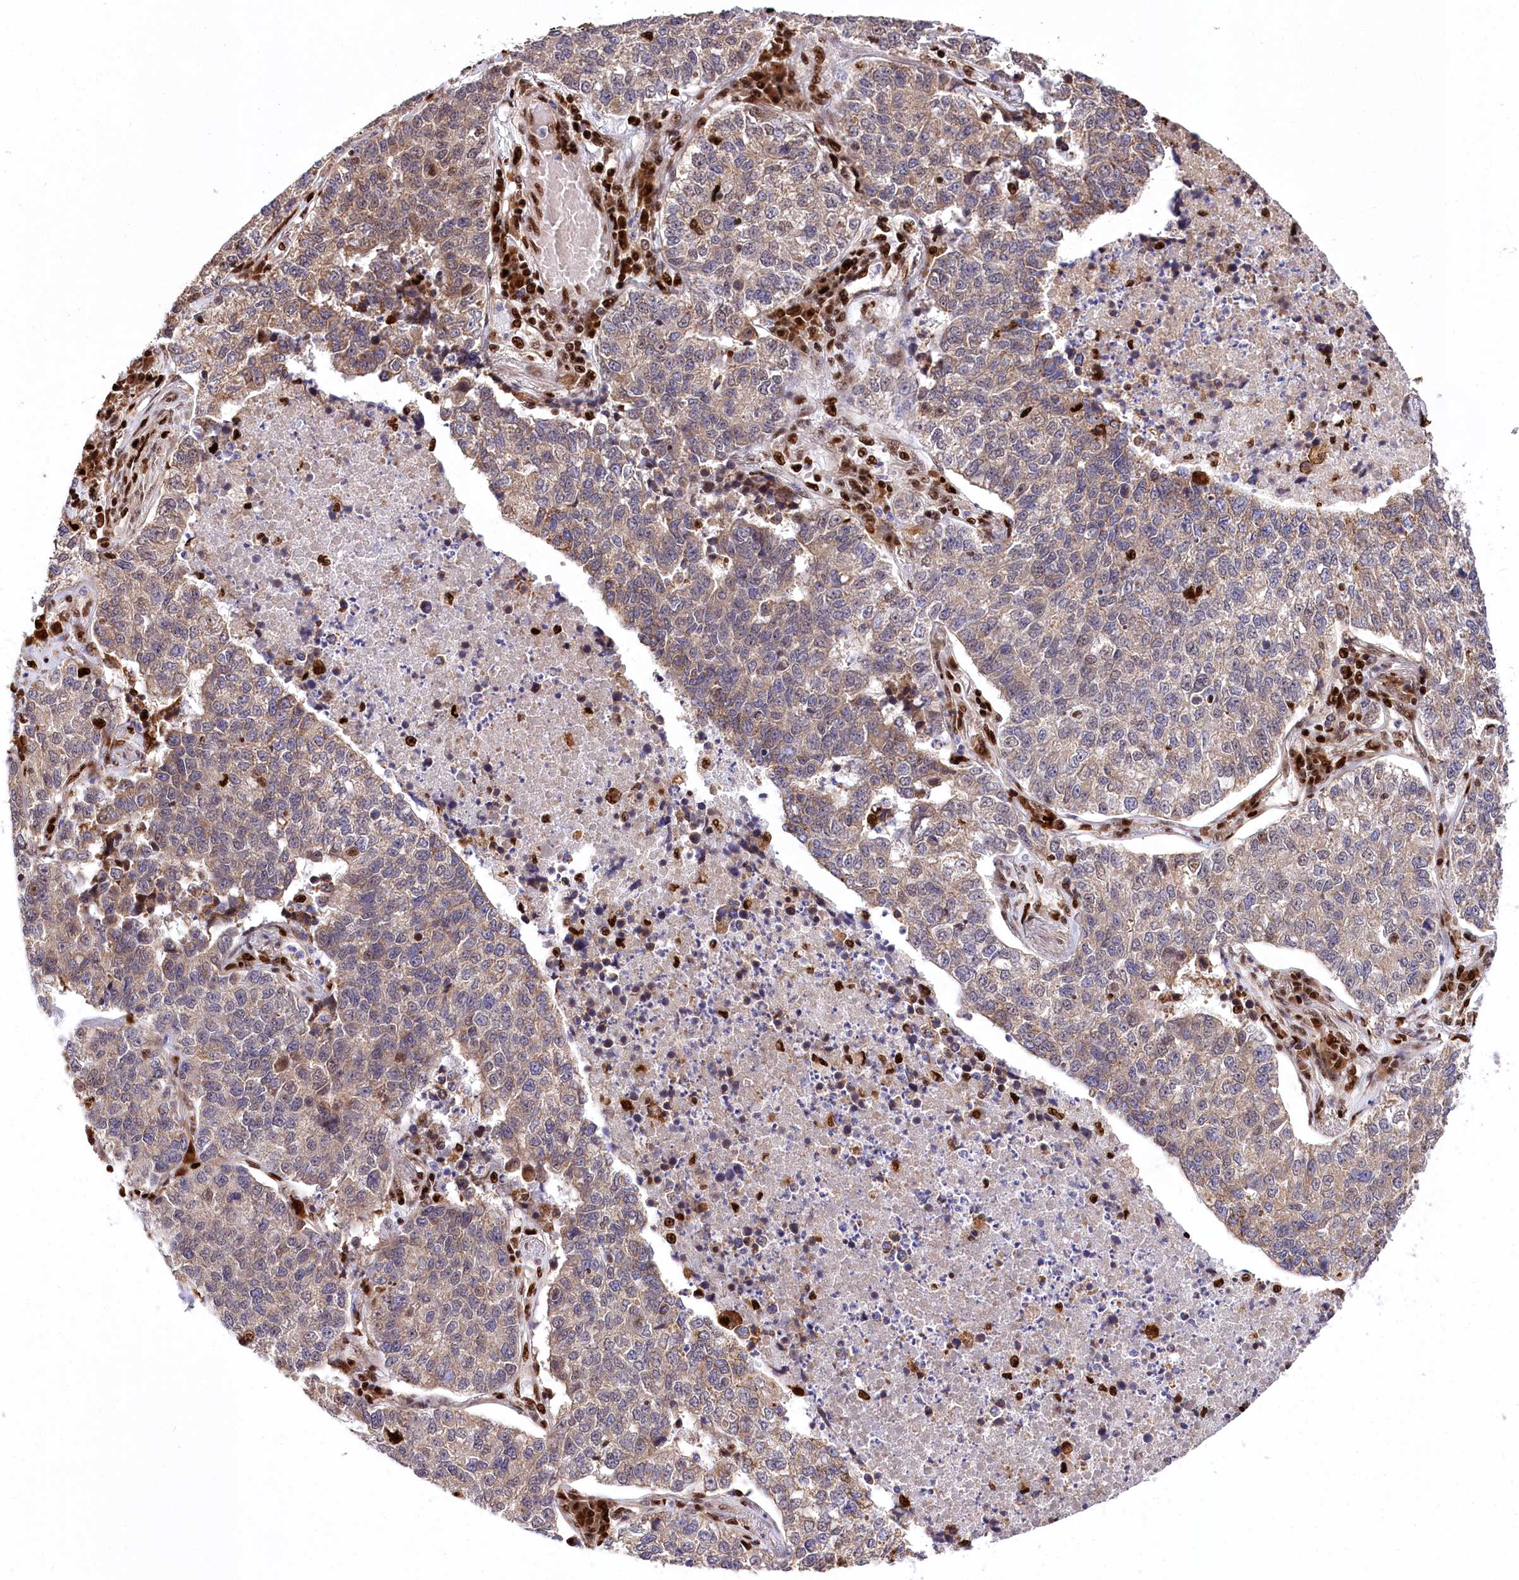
{"staining": {"intensity": "weak", "quantity": "<25%", "location": "cytoplasmic/membranous"}, "tissue": "lung cancer", "cell_type": "Tumor cells", "image_type": "cancer", "snomed": [{"axis": "morphology", "description": "Adenocarcinoma, NOS"}, {"axis": "topography", "description": "Lung"}], "caption": "Immunohistochemical staining of human lung adenocarcinoma exhibits no significant positivity in tumor cells.", "gene": "FIGN", "patient": {"sex": "male", "age": 49}}